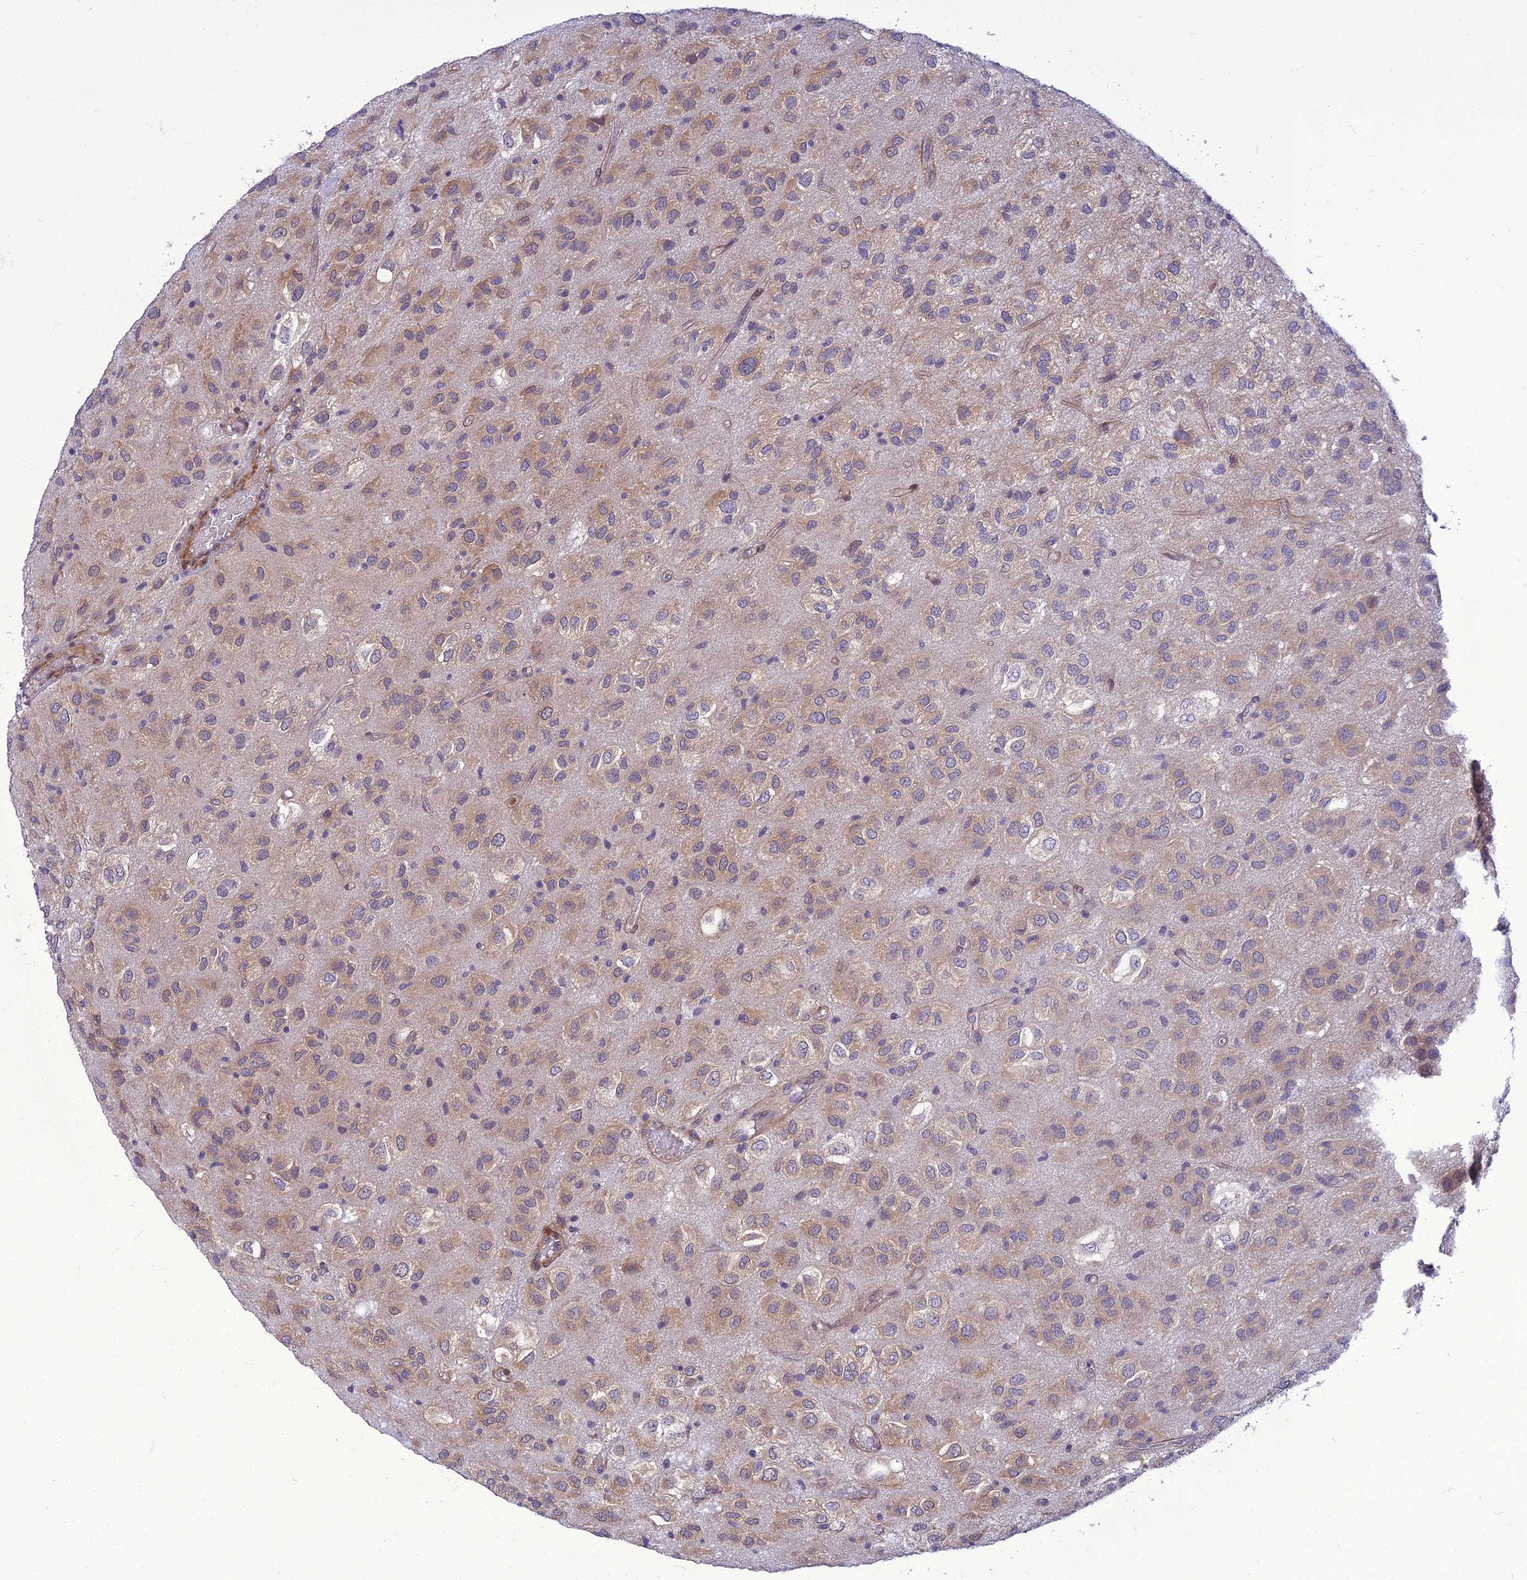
{"staining": {"intensity": "weak", "quantity": ">75%", "location": "cytoplasmic/membranous"}, "tissue": "glioma", "cell_type": "Tumor cells", "image_type": "cancer", "snomed": [{"axis": "morphology", "description": "Glioma, malignant, Low grade"}, {"axis": "topography", "description": "Brain"}], "caption": "There is low levels of weak cytoplasmic/membranous expression in tumor cells of glioma, as demonstrated by immunohistochemical staining (brown color).", "gene": "GAB4", "patient": {"sex": "male", "age": 66}}